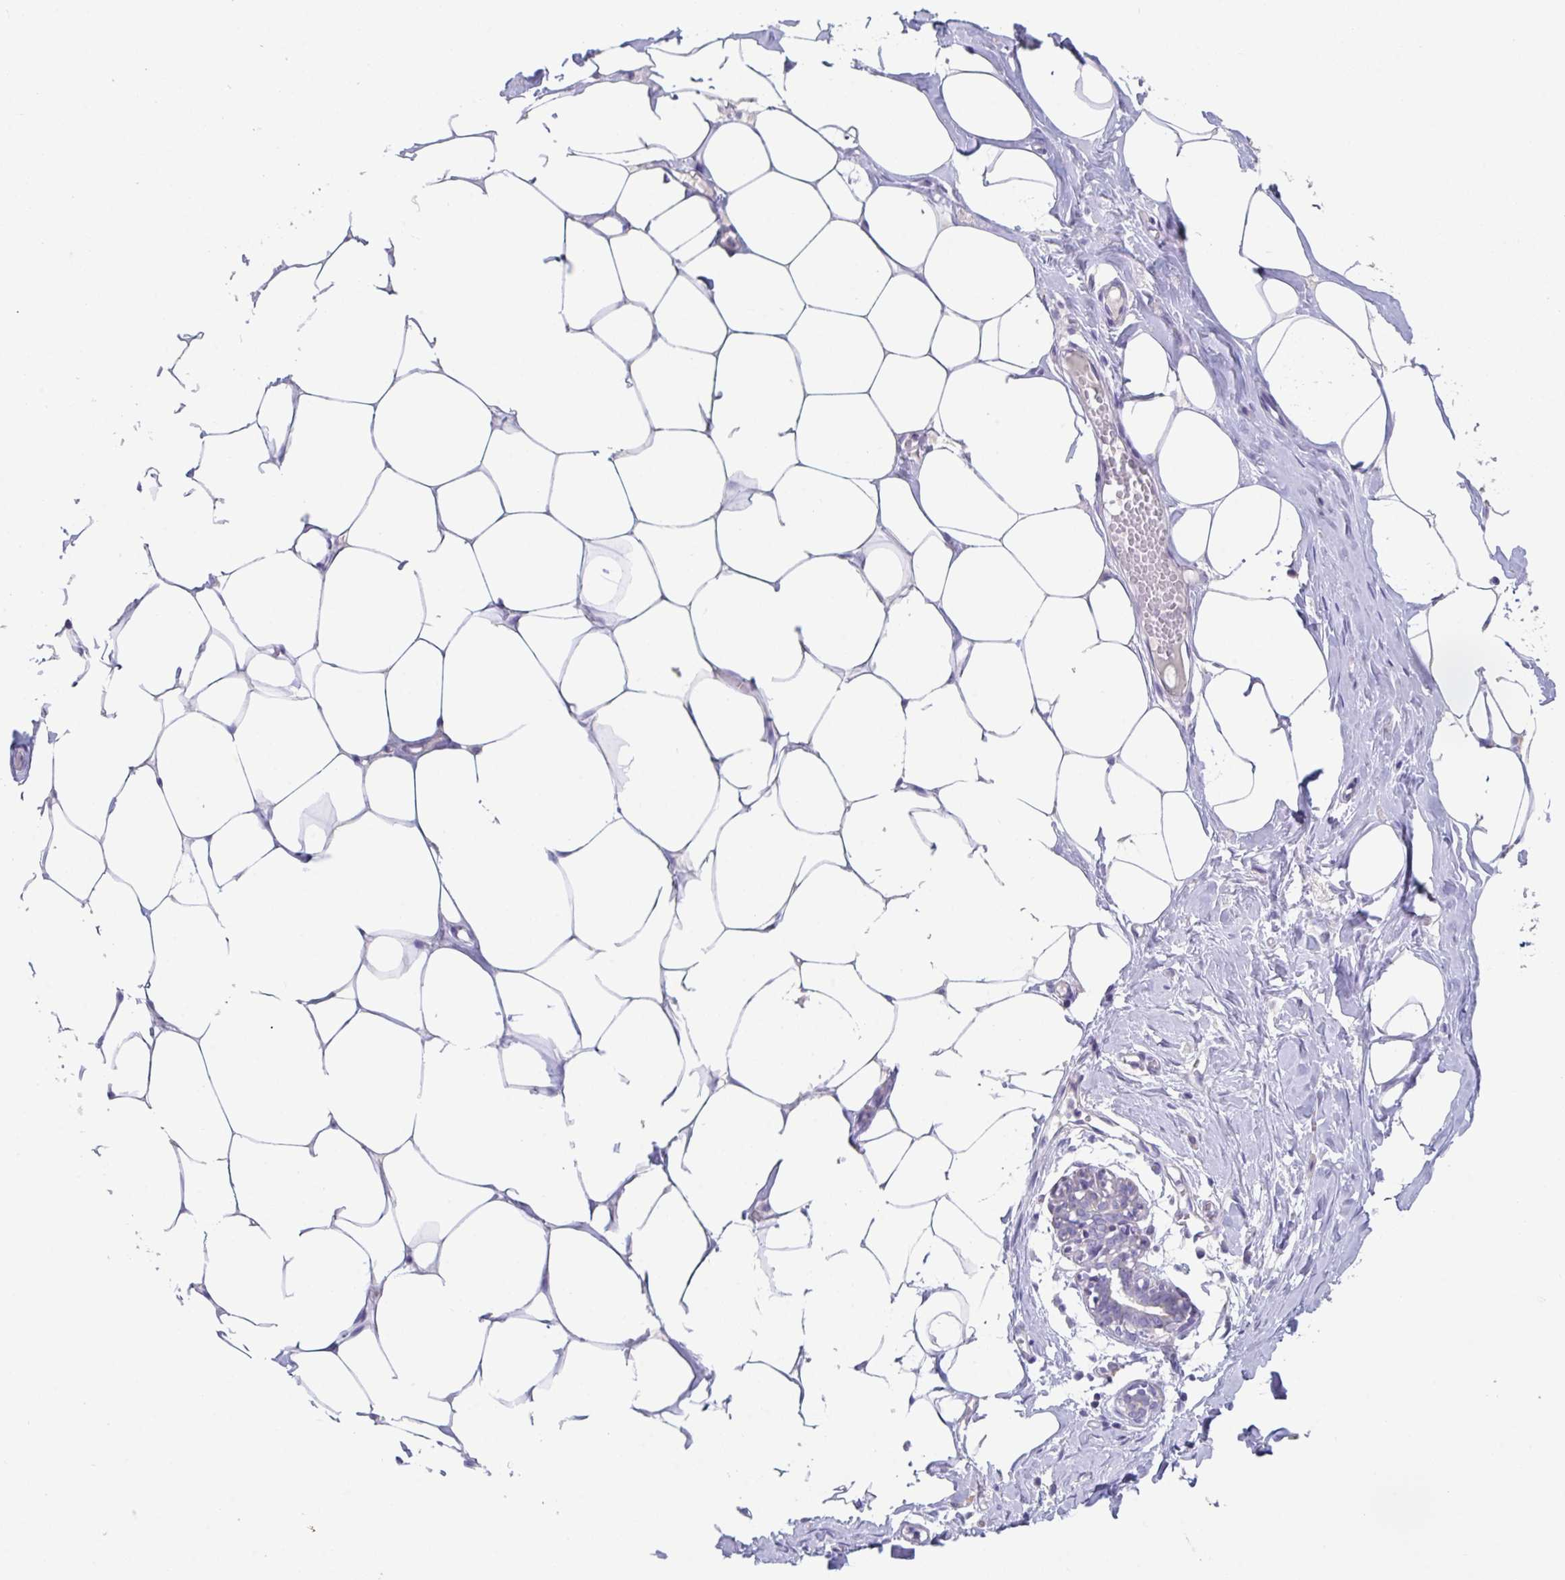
{"staining": {"intensity": "negative", "quantity": "none", "location": "none"}, "tissue": "breast", "cell_type": "Adipocytes", "image_type": "normal", "snomed": [{"axis": "morphology", "description": "Normal tissue, NOS"}, {"axis": "topography", "description": "Breast"}], "caption": "Benign breast was stained to show a protein in brown. There is no significant expression in adipocytes. (IHC, brightfield microscopy, high magnification).", "gene": "SLC44A4", "patient": {"sex": "female", "age": 27}}